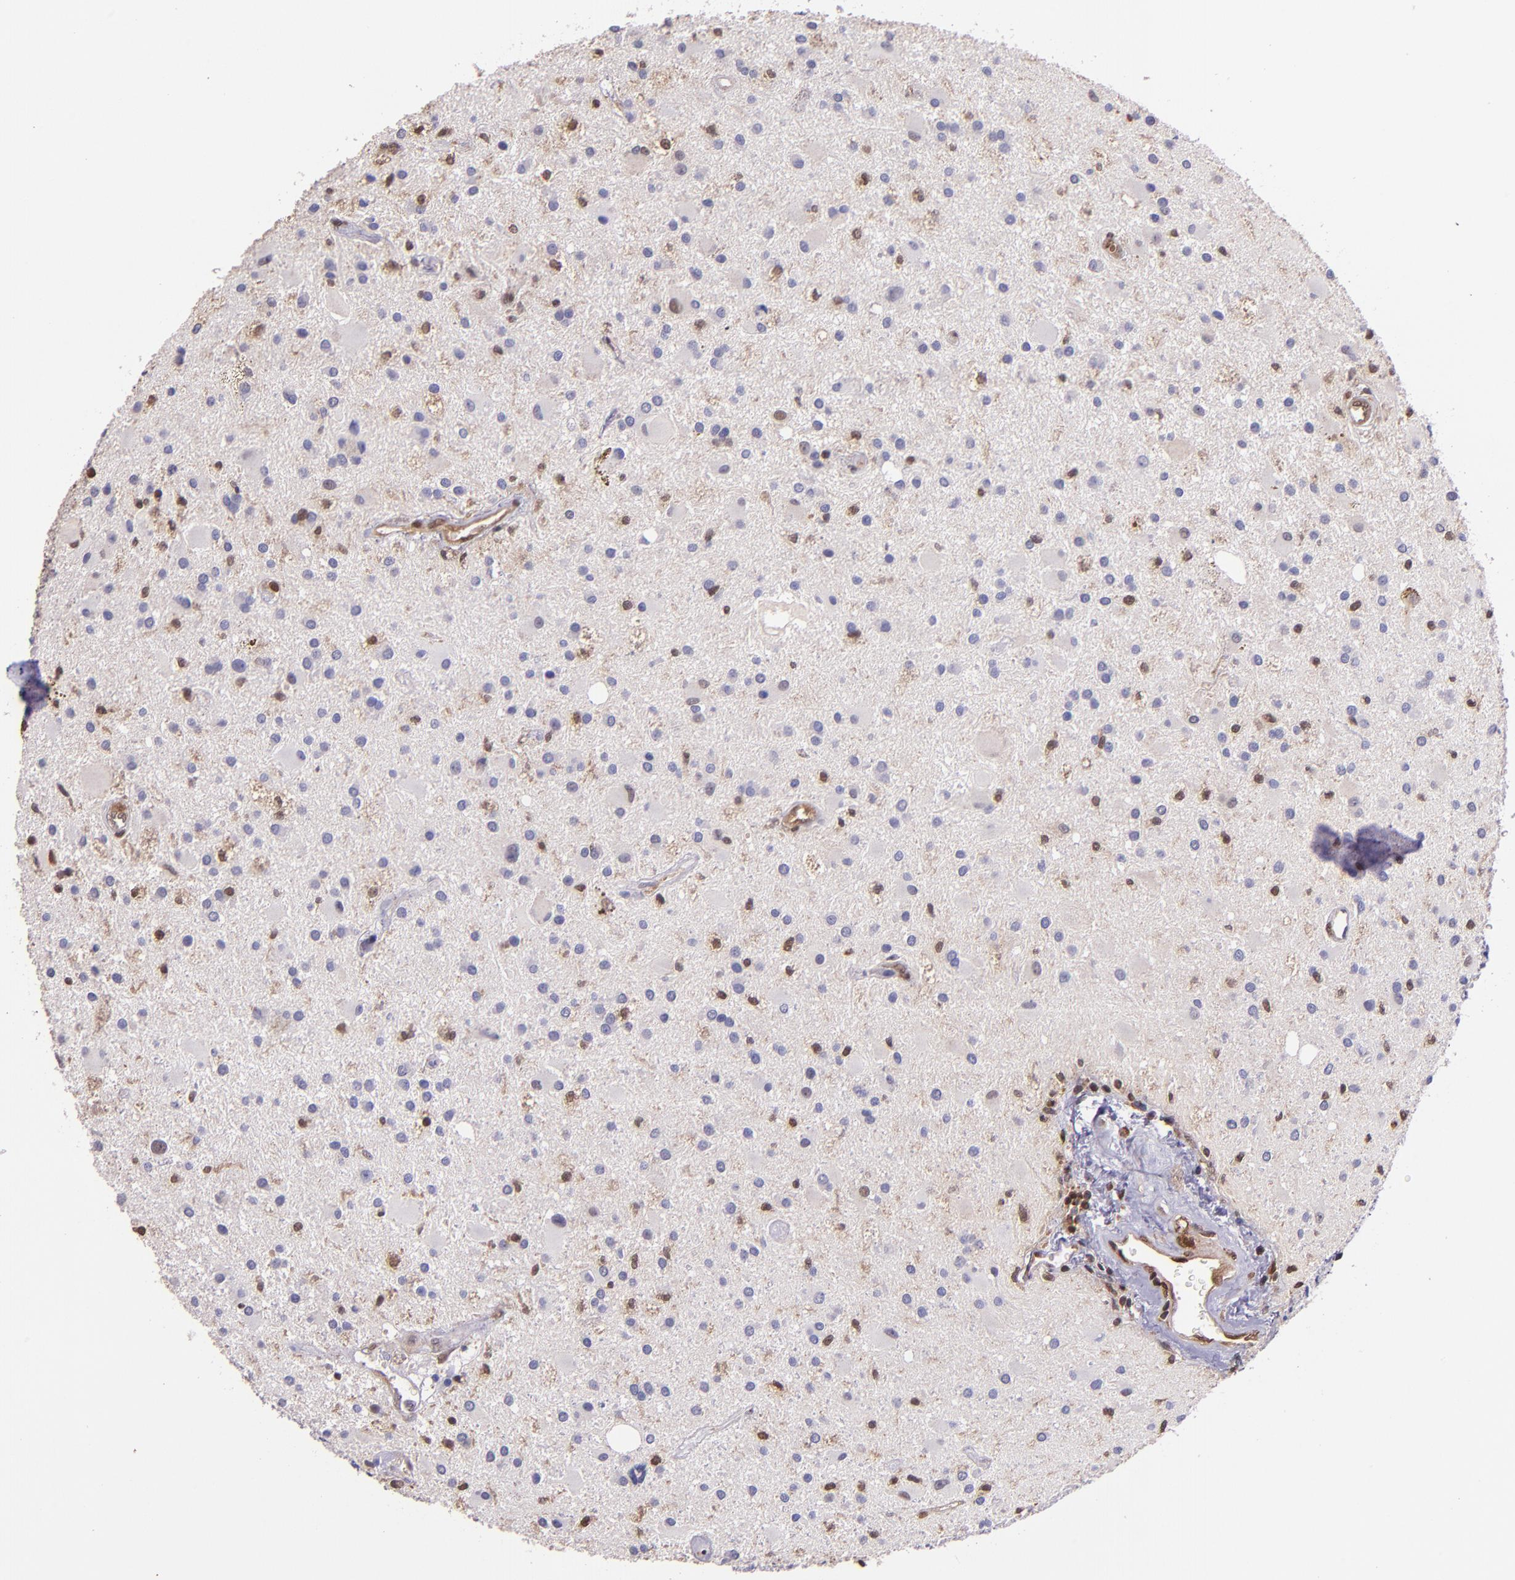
{"staining": {"intensity": "moderate", "quantity": "<25%", "location": "cytoplasmic/membranous"}, "tissue": "glioma", "cell_type": "Tumor cells", "image_type": "cancer", "snomed": [{"axis": "morphology", "description": "Glioma, malignant, Low grade"}, {"axis": "topography", "description": "Brain"}], "caption": "Brown immunohistochemical staining in human glioma exhibits moderate cytoplasmic/membranous expression in approximately <25% of tumor cells. The staining was performed using DAB (3,3'-diaminobenzidine), with brown indicating positive protein expression. Nuclei are stained blue with hematoxylin.", "gene": "STAT6", "patient": {"sex": "male", "age": 58}}